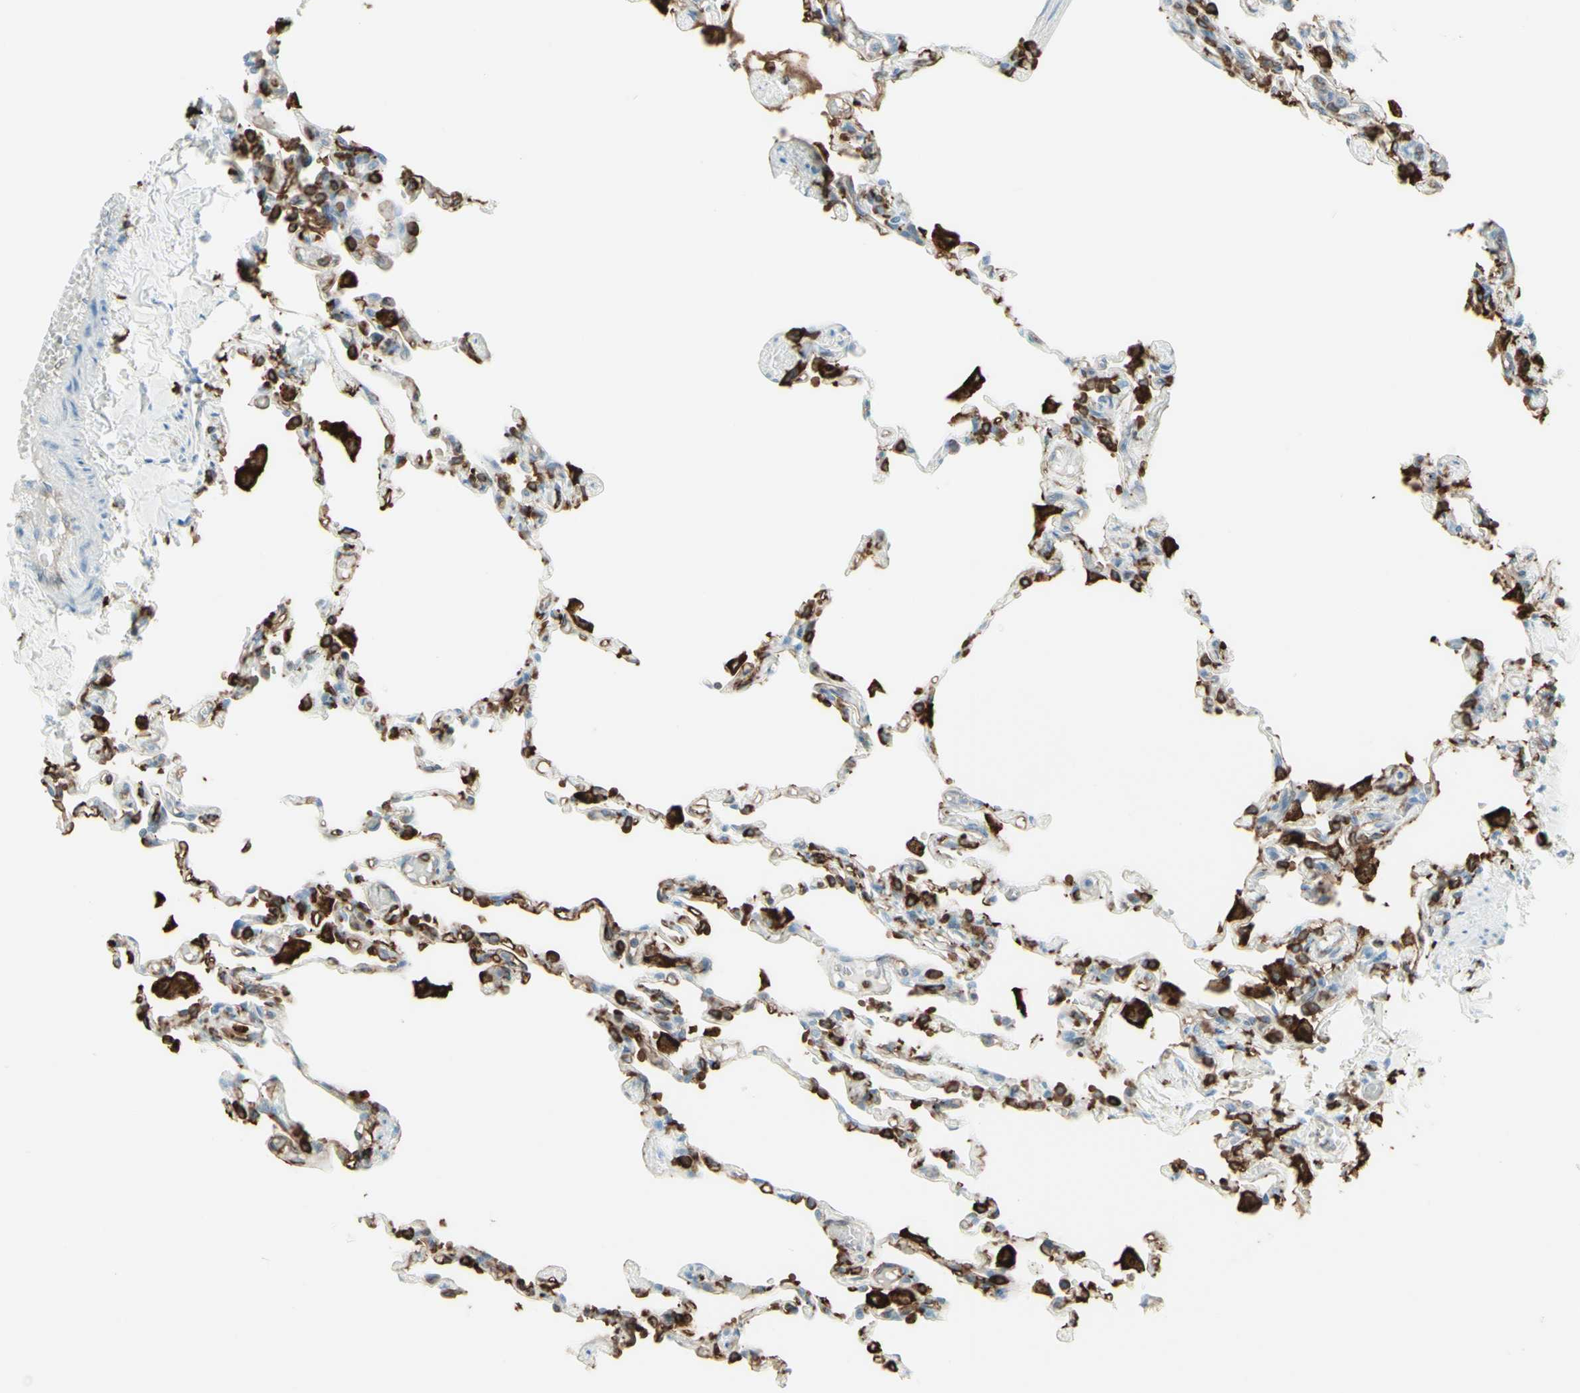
{"staining": {"intensity": "strong", "quantity": "25%-75%", "location": "cytoplasmic/membranous"}, "tissue": "lung", "cell_type": "Alveolar cells", "image_type": "normal", "snomed": [{"axis": "morphology", "description": "Normal tissue, NOS"}, {"axis": "topography", "description": "Lung"}], "caption": "Immunohistochemical staining of normal lung displays 25%-75% levels of strong cytoplasmic/membranous protein staining in approximately 25%-75% of alveolar cells.", "gene": "HLA", "patient": {"sex": "male", "age": 21}}